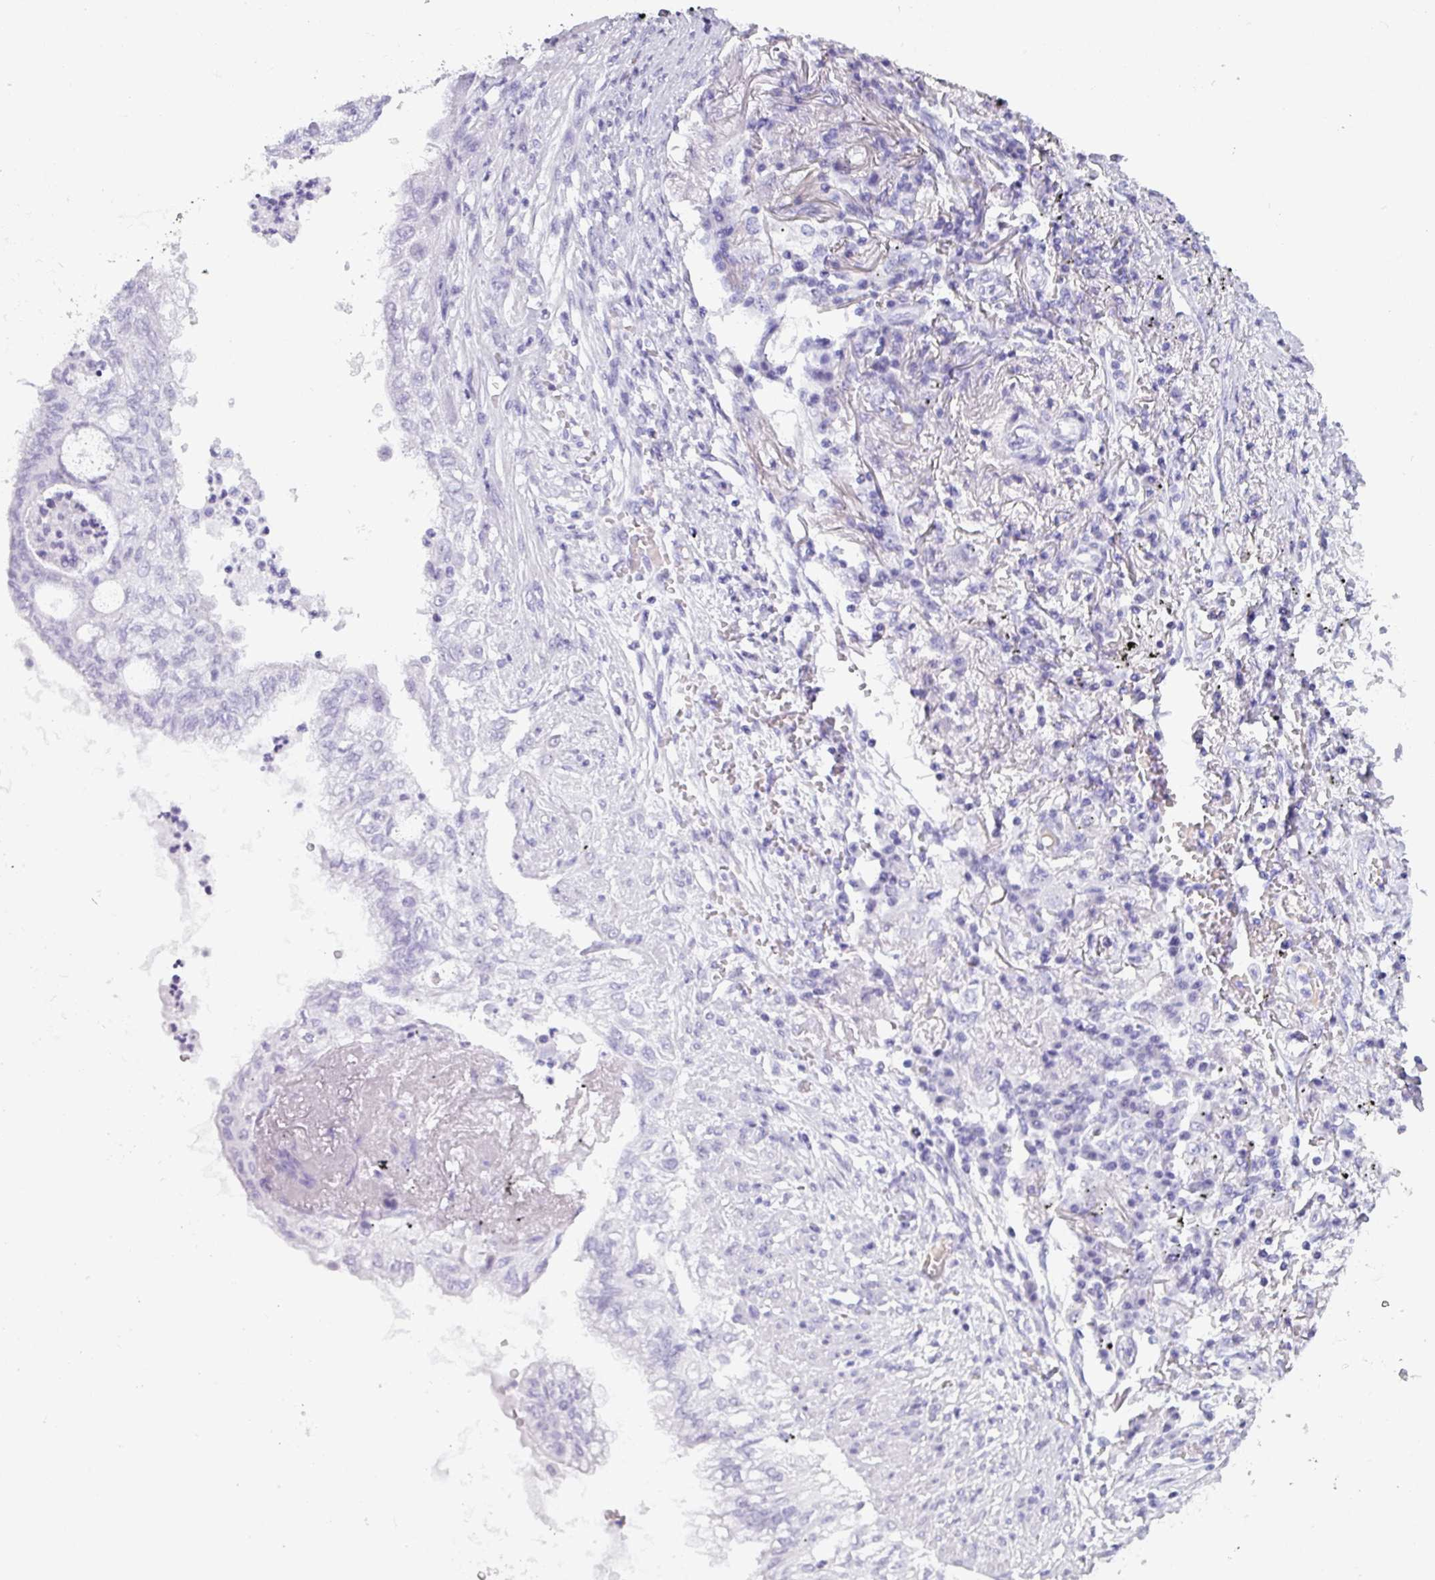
{"staining": {"intensity": "negative", "quantity": "none", "location": "none"}, "tissue": "lung cancer", "cell_type": "Tumor cells", "image_type": "cancer", "snomed": [{"axis": "morphology", "description": "Adenocarcinoma, NOS"}, {"axis": "topography", "description": "Lung"}], "caption": "Adenocarcinoma (lung) stained for a protein using immunohistochemistry (IHC) displays no positivity tumor cells.", "gene": "CRYBB2", "patient": {"sex": "female", "age": 70}}